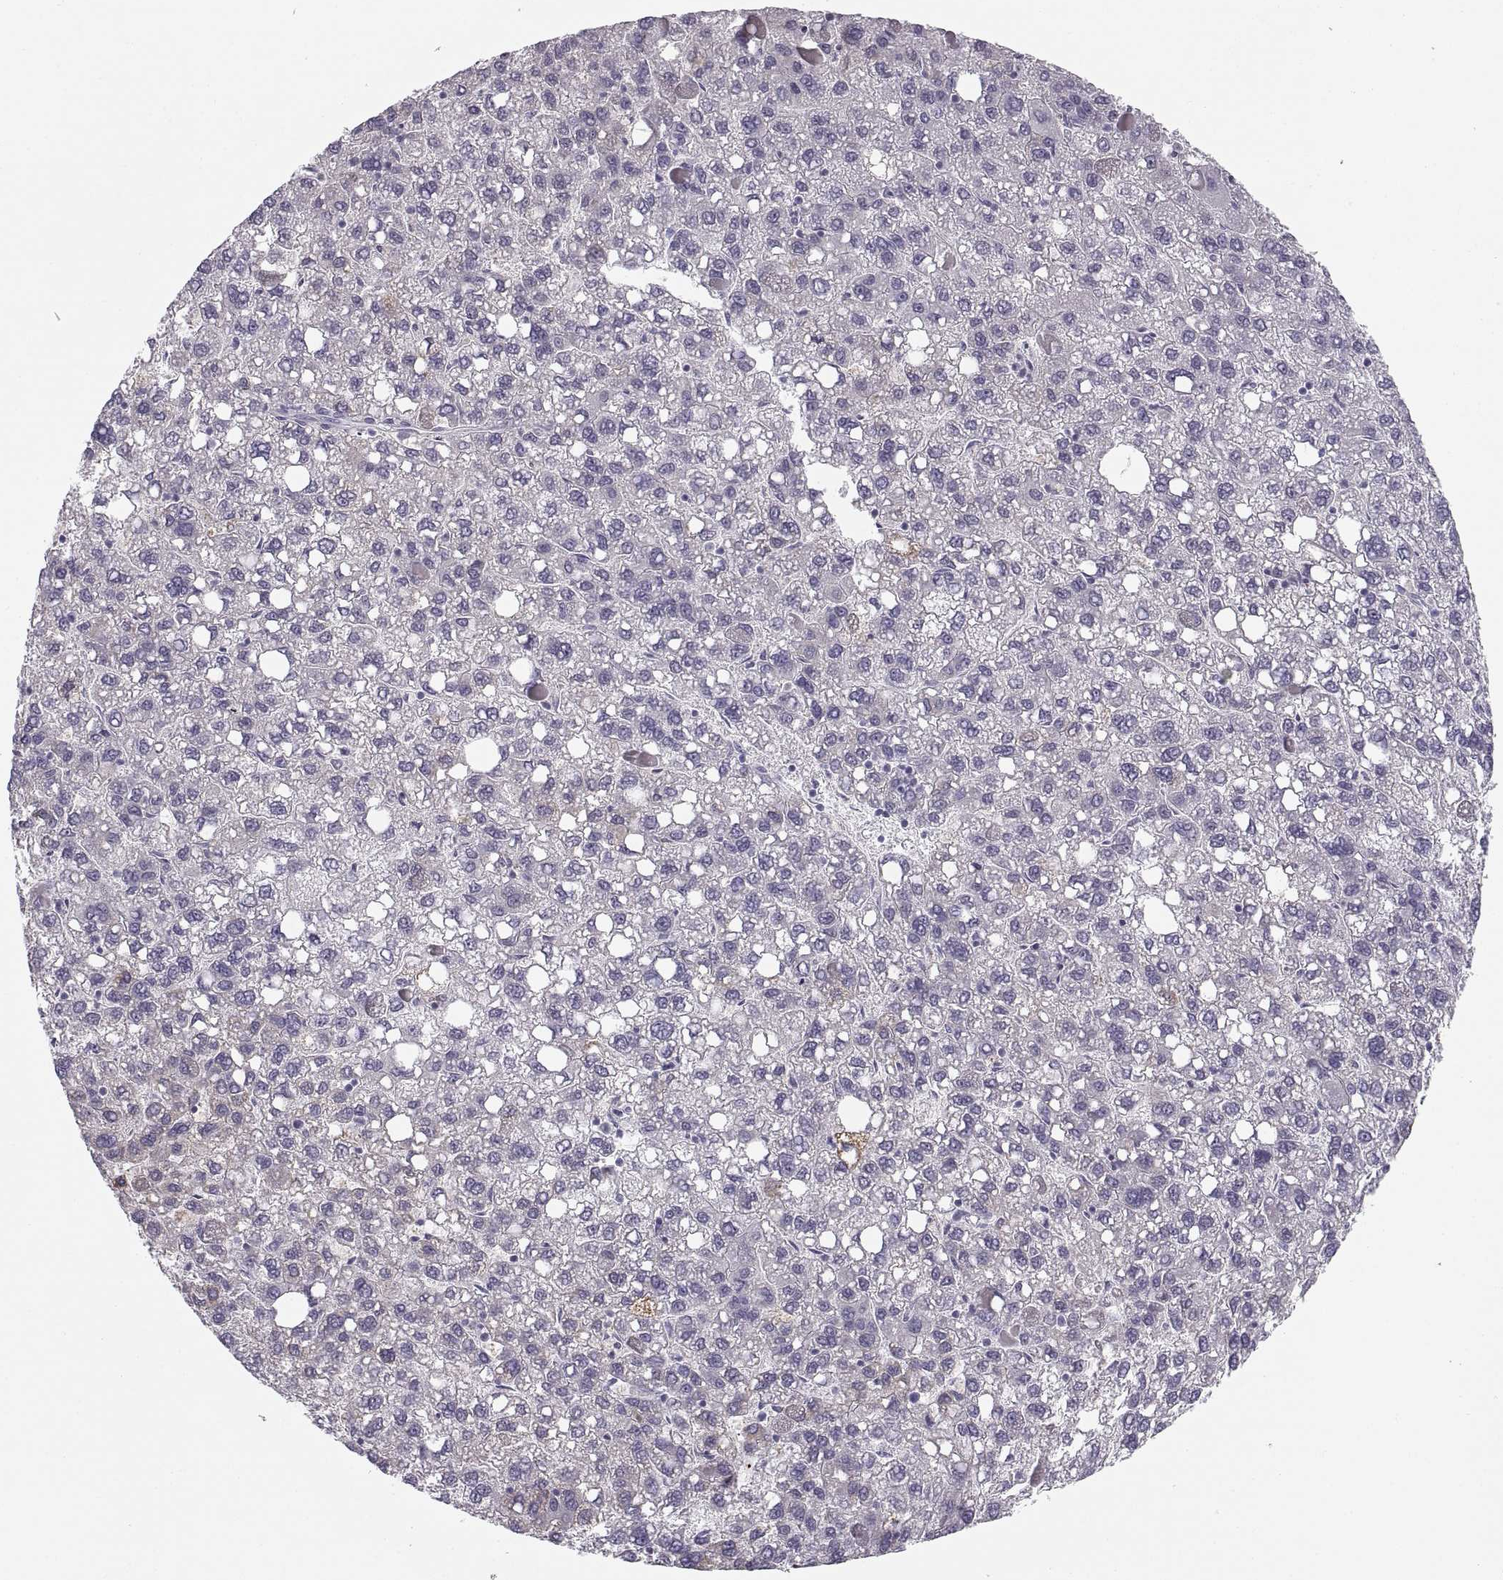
{"staining": {"intensity": "negative", "quantity": "none", "location": "none"}, "tissue": "liver cancer", "cell_type": "Tumor cells", "image_type": "cancer", "snomed": [{"axis": "morphology", "description": "Carcinoma, Hepatocellular, NOS"}, {"axis": "topography", "description": "Liver"}], "caption": "A high-resolution photomicrograph shows immunohistochemistry (IHC) staining of liver cancer, which shows no significant positivity in tumor cells.", "gene": "COL9A3", "patient": {"sex": "female", "age": 82}}